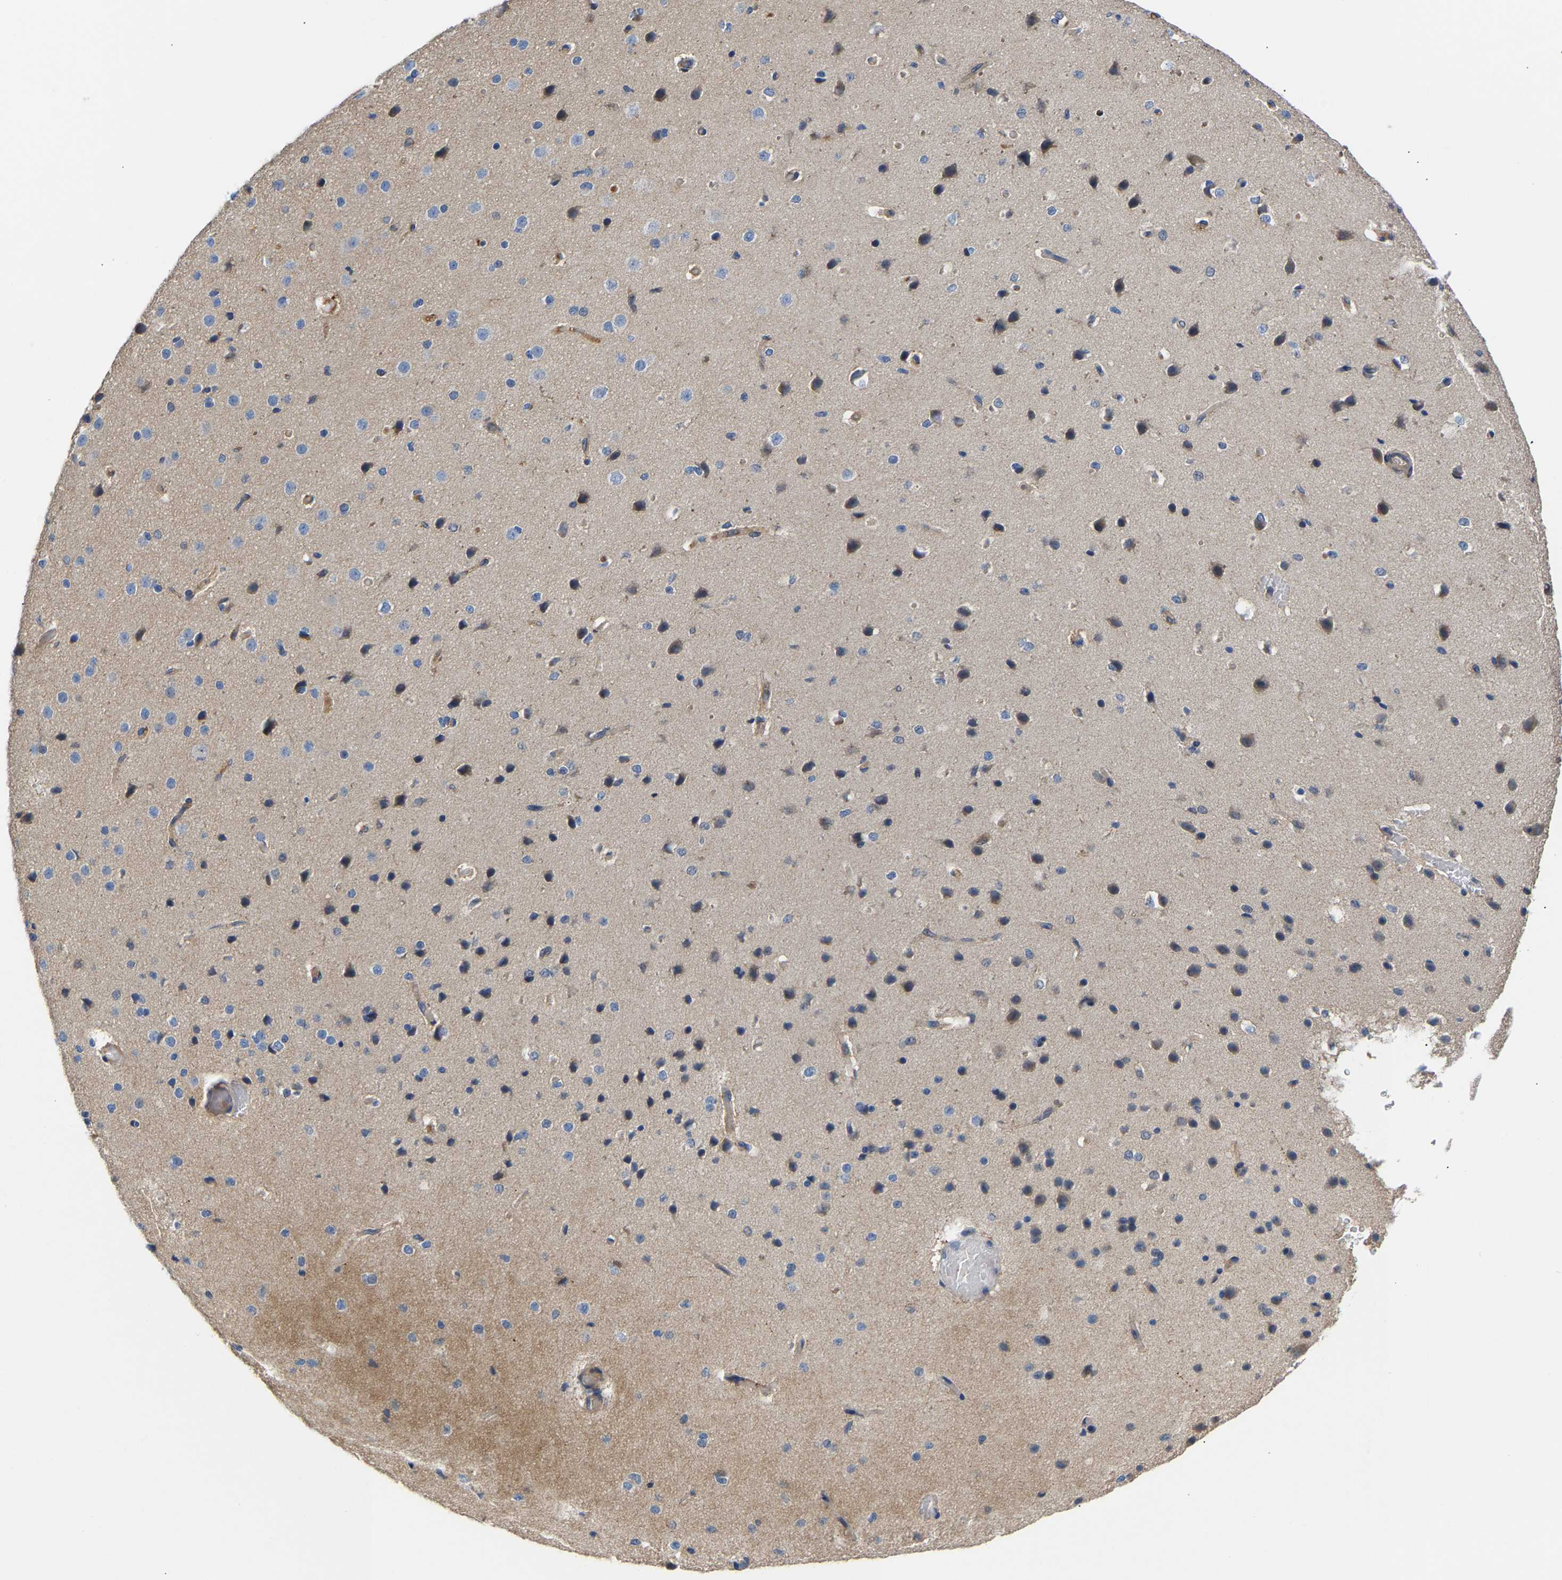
{"staining": {"intensity": "weak", "quantity": ">75%", "location": "cytoplasmic/membranous"}, "tissue": "cerebral cortex", "cell_type": "Endothelial cells", "image_type": "normal", "snomed": [{"axis": "morphology", "description": "Normal tissue, NOS"}, {"axis": "morphology", "description": "Developmental malformation"}, {"axis": "topography", "description": "Cerebral cortex"}], "caption": "The micrograph shows a brown stain indicating the presence of a protein in the cytoplasmic/membranous of endothelial cells in cerebral cortex. The staining was performed using DAB, with brown indicating positive protein expression. Nuclei are stained blue with hematoxylin.", "gene": "CCDC171", "patient": {"sex": "female", "age": 30}}